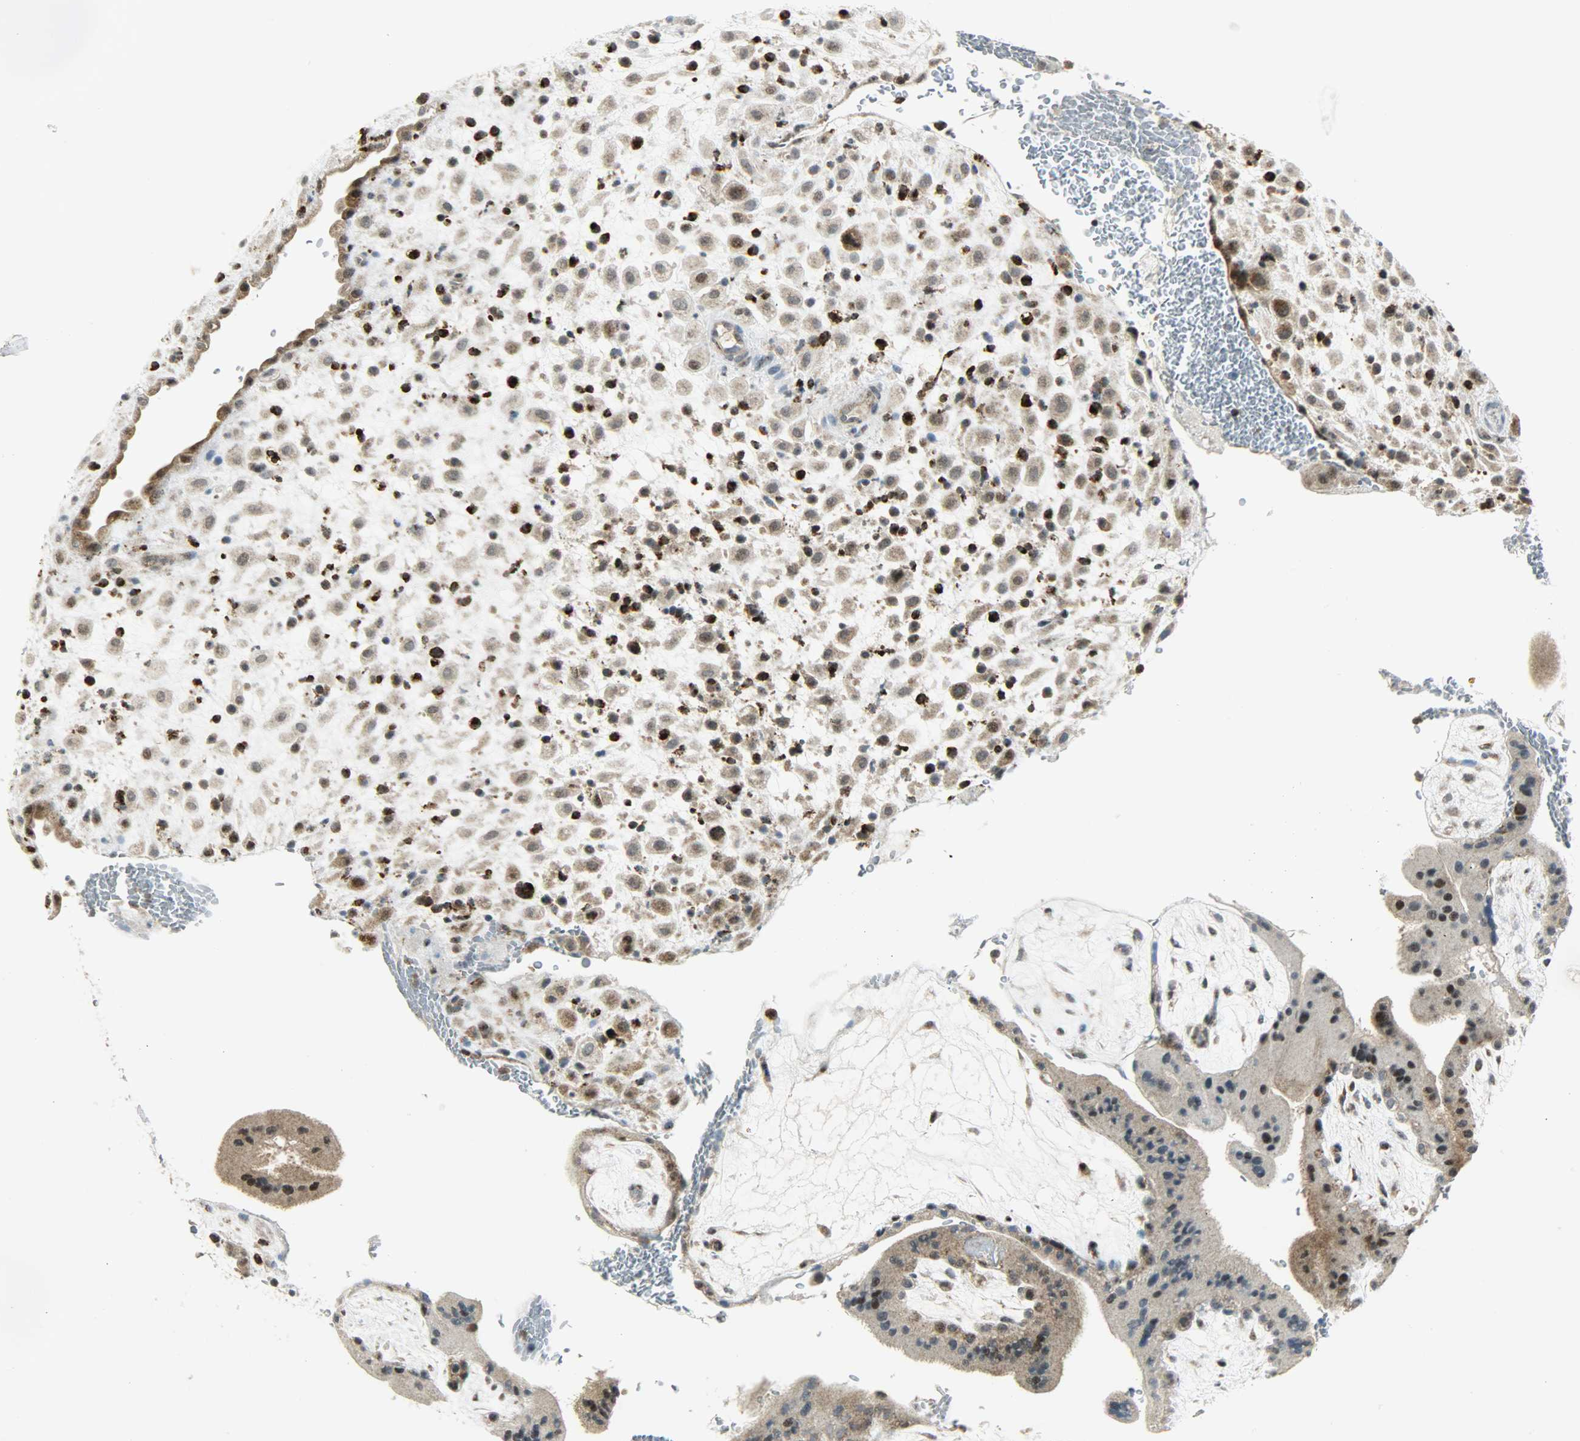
{"staining": {"intensity": "weak", "quantity": "25%-75%", "location": "cytoplasmic/membranous,nuclear"}, "tissue": "placenta", "cell_type": "Decidual cells", "image_type": "normal", "snomed": [{"axis": "morphology", "description": "Normal tissue, NOS"}, {"axis": "topography", "description": "Placenta"}], "caption": "Protein analysis of unremarkable placenta demonstrates weak cytoplasmic/membranous,nuclear expression in approximately 25%-75% of decidual cells. (brown staining indicates protein expression, while blue staining denotes nuclei).", "gene": "IL15", "patient": {"sex": "female", "age": 35}}